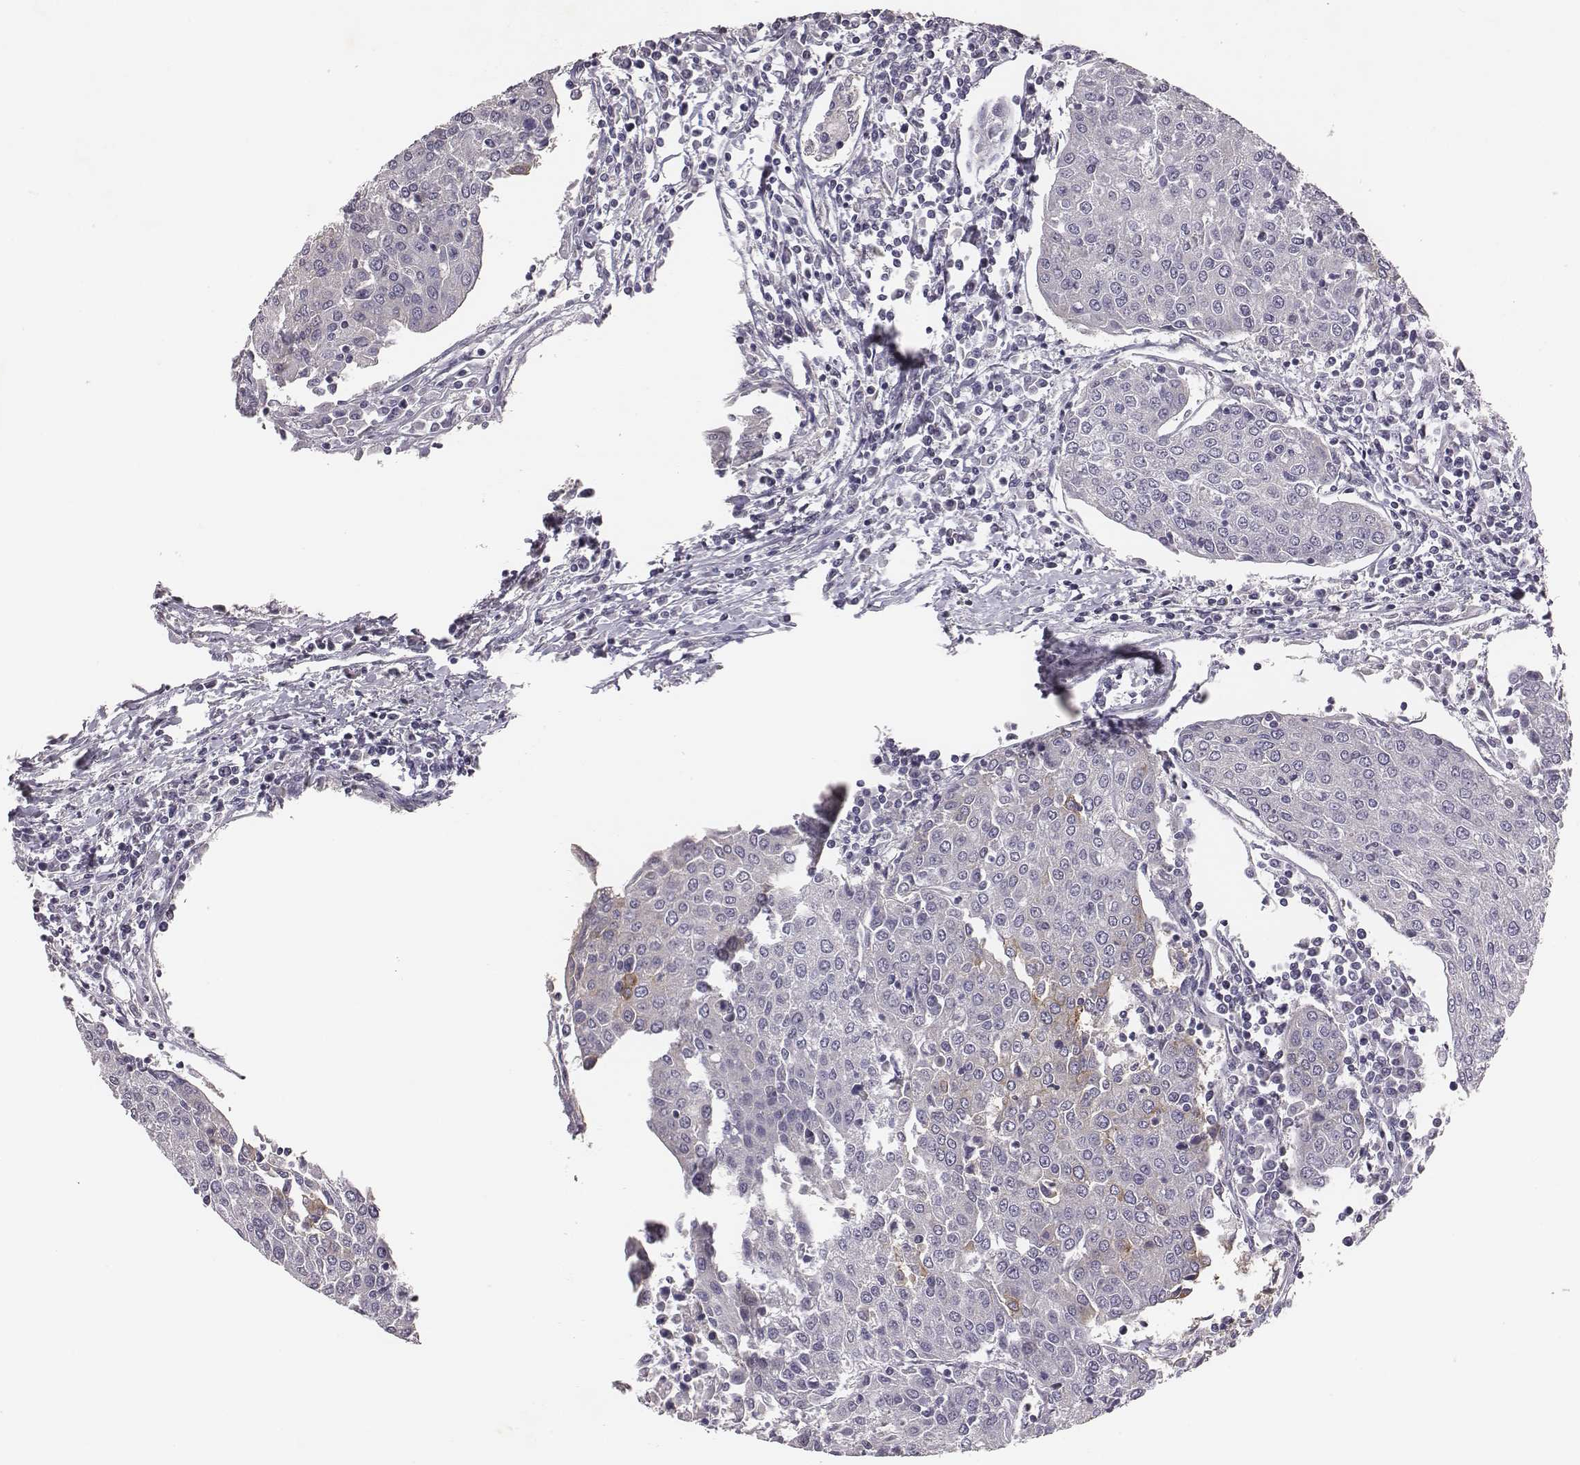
{"staining": {"intensity": "negative", "quantity": "none", "location": "none"}, "tissue": "urothelial cancer", "cell_type": "Tumor cells", "image_type": "cancer", "snomed": [{"axis": "morphology", "description": "Urothelial carcinoma, High grade"}, {"axis": "topography", "description": "Urinary bladder"}], "caption": "The image demonstrates no staining of tumor cells in urothelial carcinoma (high-grade).", "gene": "SCARF1", "patient": {"sex": "female", "age": 85}}